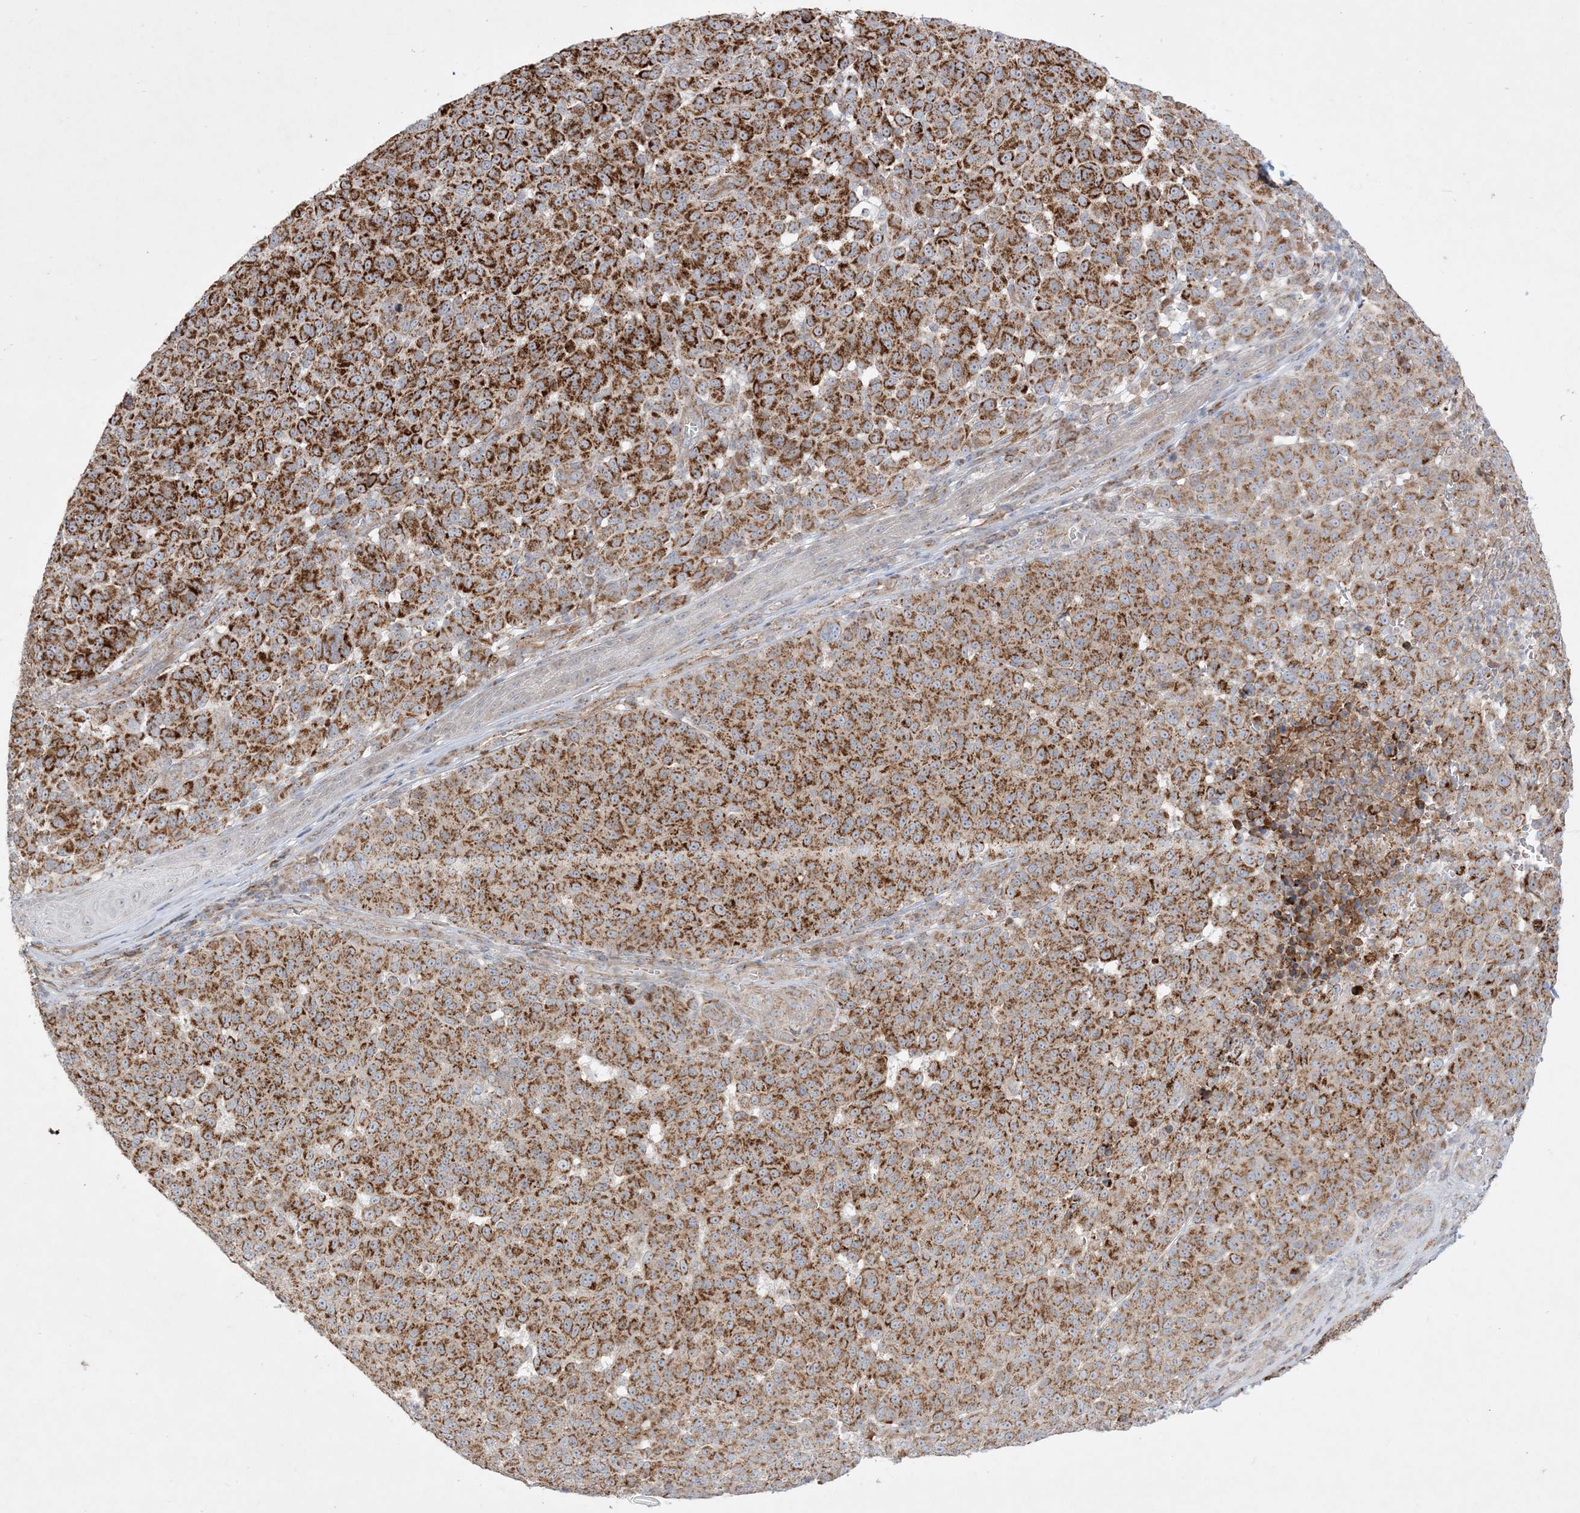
{"staining": {"intensity": "strong", "quantity": ">75%", "location": "cytoplasmic/membranous"}, "tissue": "melanoma", "cell_type": "Tumor cells", "image_type": "cancer", "snomed": [{"axis": "morphology", "description": "Malignant melanoma, NOS"}, {"axis": "topography", "description": "Skin"}], "caption": "Malignant melanoma stained with immunohistochemistry (IHC) exhibits strong cytoplasmic/membranous positivity in about >75% of tumor cells.", "gene": "NDUFAF3", "patient": {"sex": "male", "age": 49}}